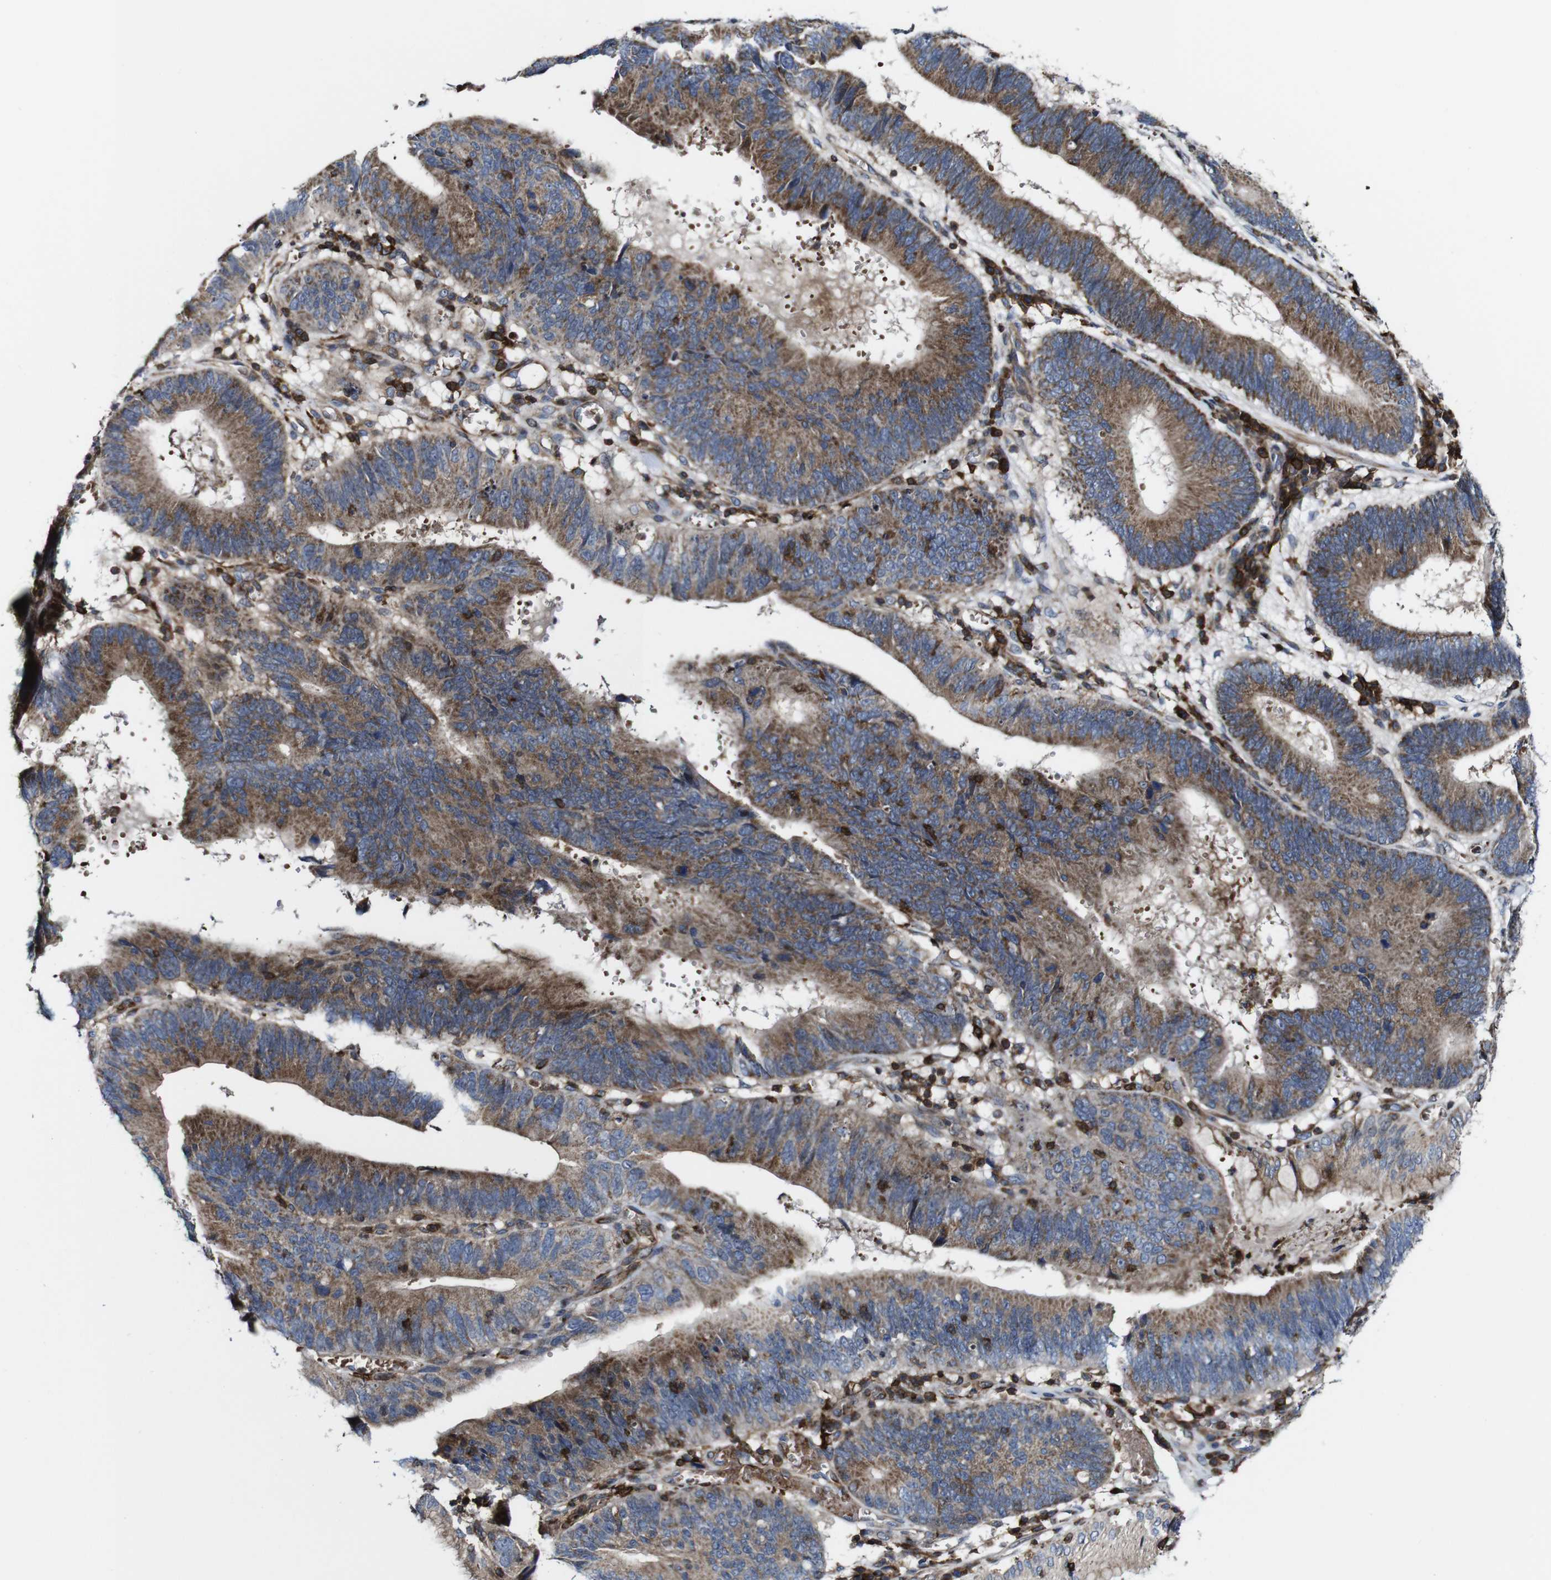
{"staining": {"intensity": "moderate", "quantity": ">75%", "location": "cytoplasmic/membranous"}, "tissue": "stomach cancer", "cell_type": "Tumor cells", "image_type": "cancer", "snomed": [{"axis": "morphology", "description": "Adenocarcinoma, NOS"}, {"axis": "topography", "description": "Stomach"}], "caption": "IHC micrograph of human stomach cancer stained for a protein (brown), which exhibits medium levels of moderate cytoplasmic/membranous positivity in approximately >75% of tumor cells.", "gene": "JAK2", "patient": {"sex": "male", "age": 59}}